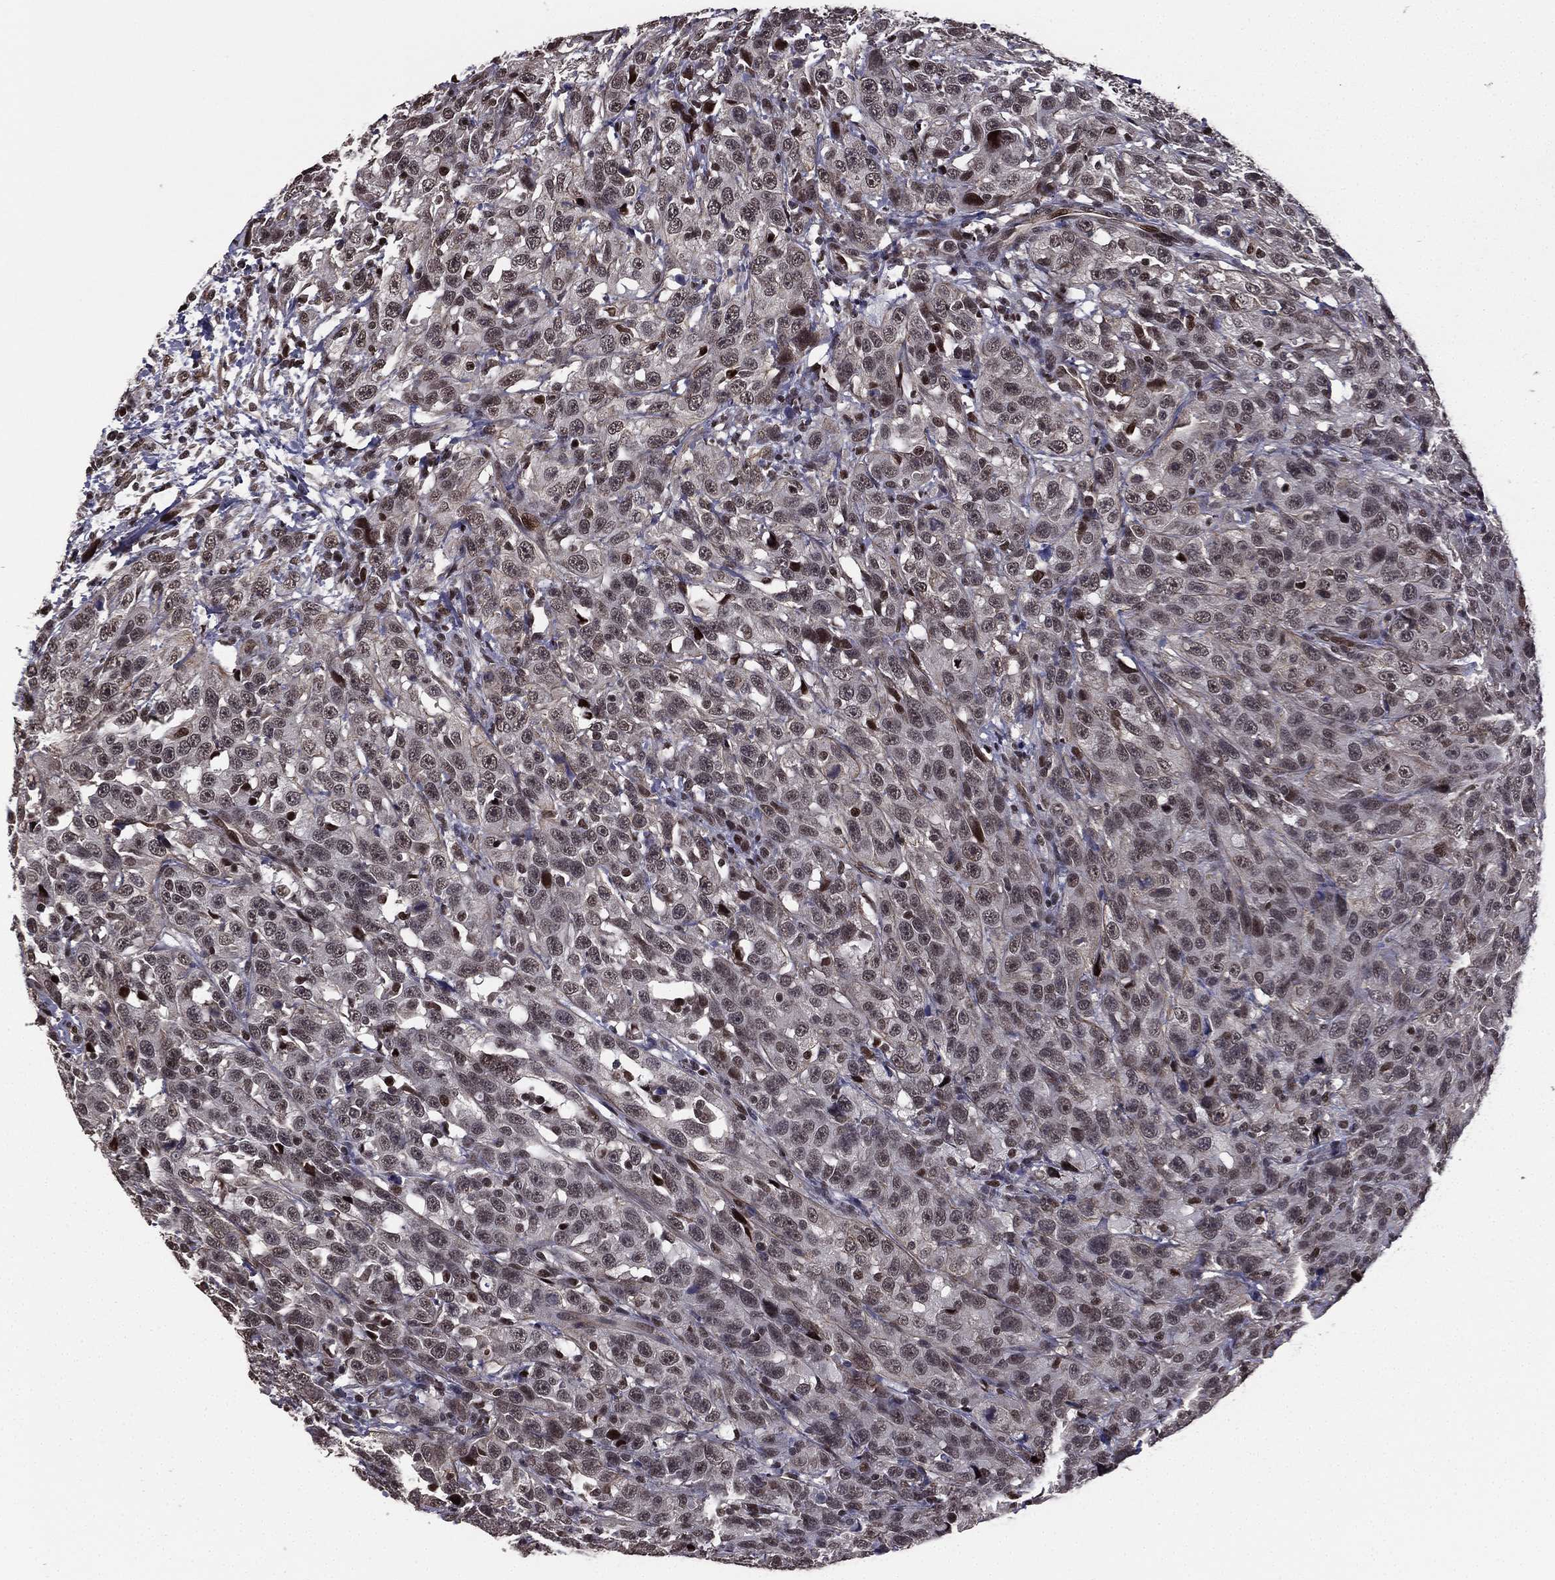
{"staining": {"intensity": "strong", "quantity": "<25%", "location": "nuclear"}, "tissue": "urothelial cancer", "cell_type": "Tumor cells", "image_type": "cancer", "snomed": [{"axis": "morphology", "description": "Urothelial carcinoma, NOS"}, {"axis": "morphology", "description": "Urothelial carcinoma, High grade"}, {"axis": "topography", "description": "Urinary bladder"}], "caption": "Protein expression analysis of human urothelial cancer reveals strong nuclear positivity in about <25% of tumor cells.", "gene": "RARB", "patient": {"sex": "female", "age": 73}}